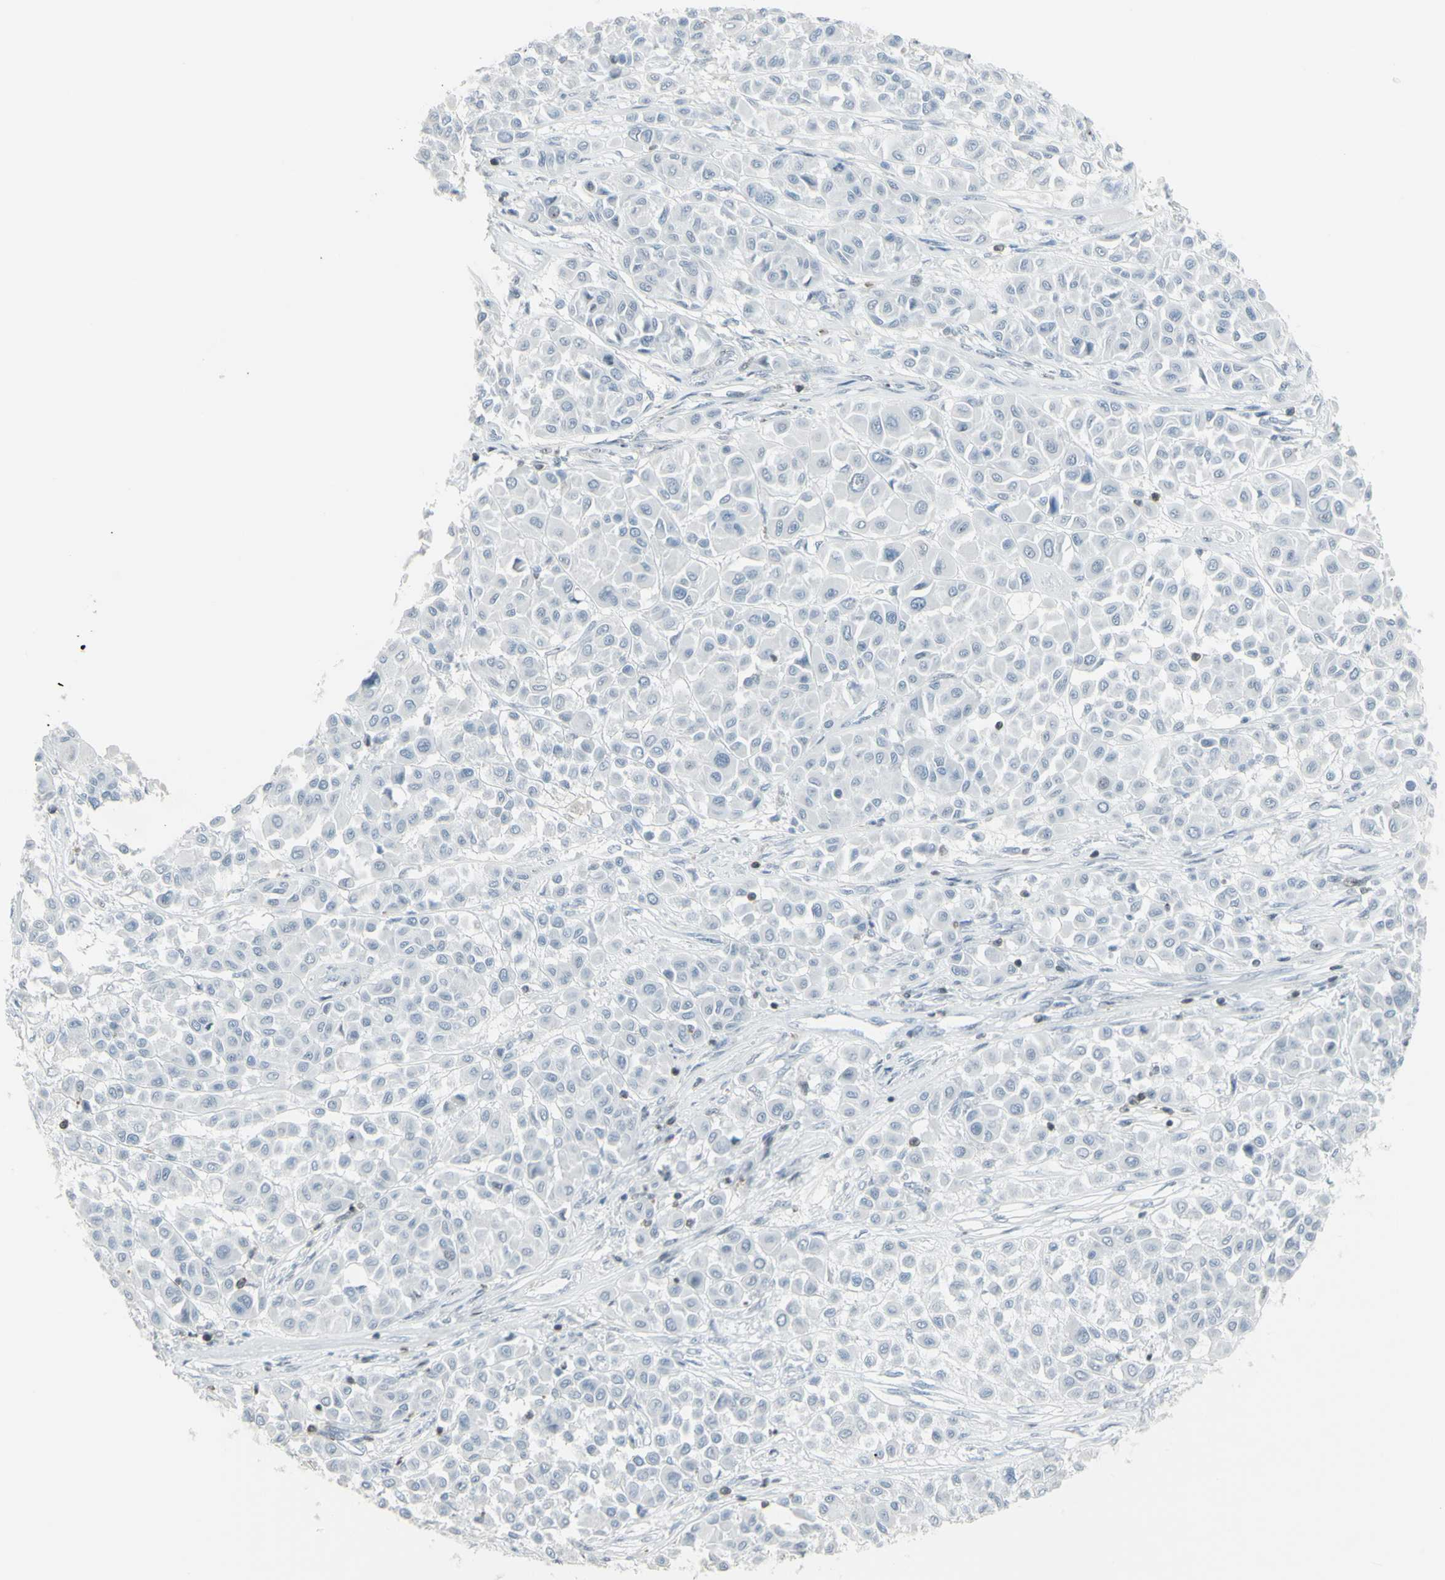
{"staining": {"intensity": "negative", "quantity": "none", "location": "none"}, "tissue": "melanoma", "cell_type": "Tumor cells", "image_type": "cancer", "snomed": [{"axis": "morphology", "description": "Malignant melanoma, Metastatic site"}, {"axis": "topography", "description": "Soft tissue"}], "caption": "High magnification brightfield microscopy of melanoma stained with DAB (3,3'-diaminobenzidine) (brown) and counterstained with hematoxylin (blue): tumor cells show no significant expression. The staining was performed using DAB (3,3'-diaminobenzidine) to visualize the protein expression in brown, while the nuclei were stained in blue with hematoxylin (Magnification: 20x).", "gene": "NRG1", "patient": {"sex": "male", "age": 41}}